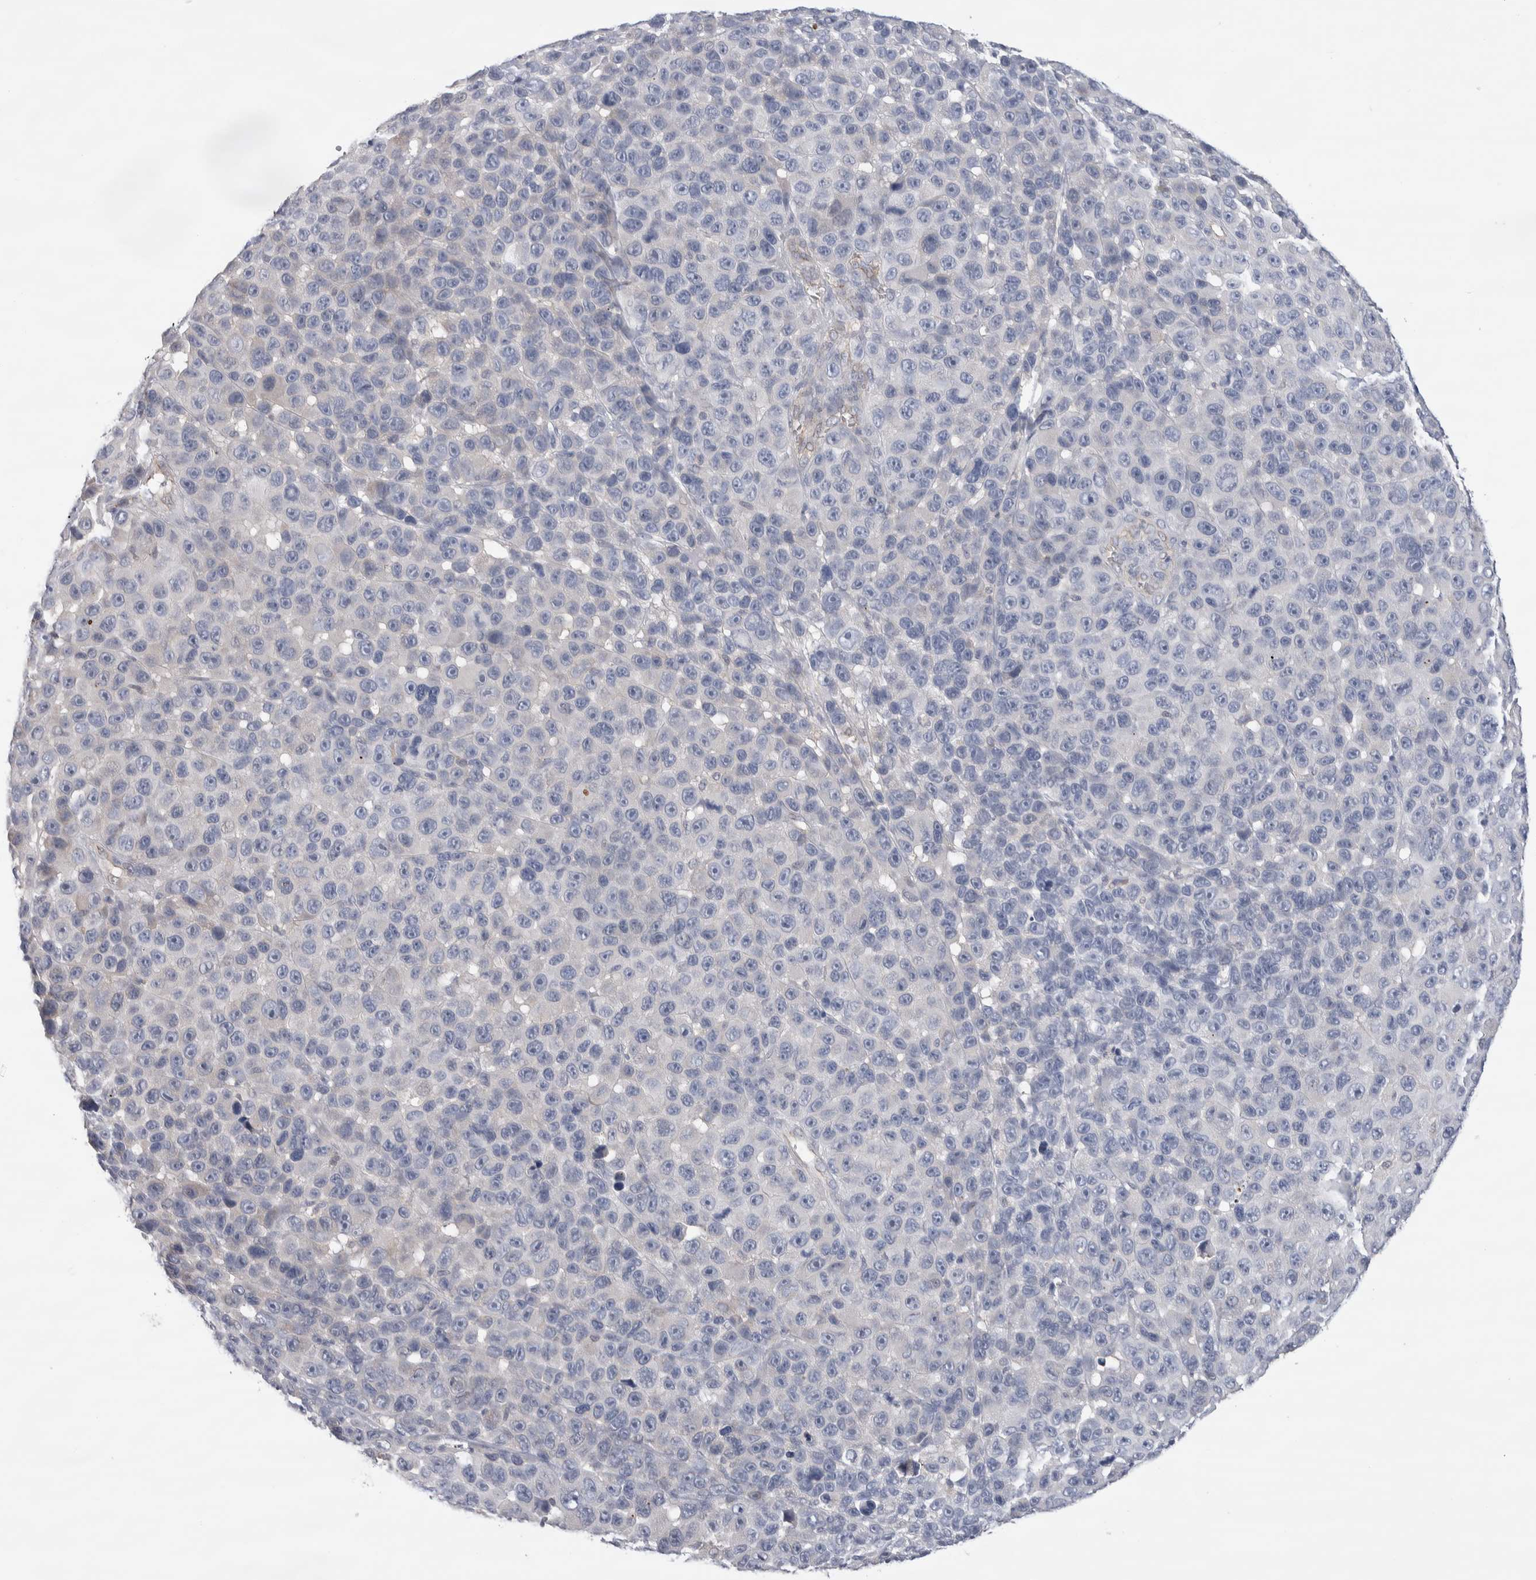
{"staining": {"intensity": "negative", "quantity": "none", "location": "none"}, "tissue": "melanoma", "cell_type": "Tumor cells", "image_type": "cancer", "snomed": [{"axis": "morphology", "description": "Malignant melanoma, NOS"}, {"axis": "topography", "description": "Skin"}], "caption": "Immunohistochemistry image of neoplastic tissue: melanoma stained with DAB (3,3'-diaminobenzidine) displays no significant protein staining in tumor cells.", "gene": "ZBTB49", "patient": {"sex": "male", "age": 53}}